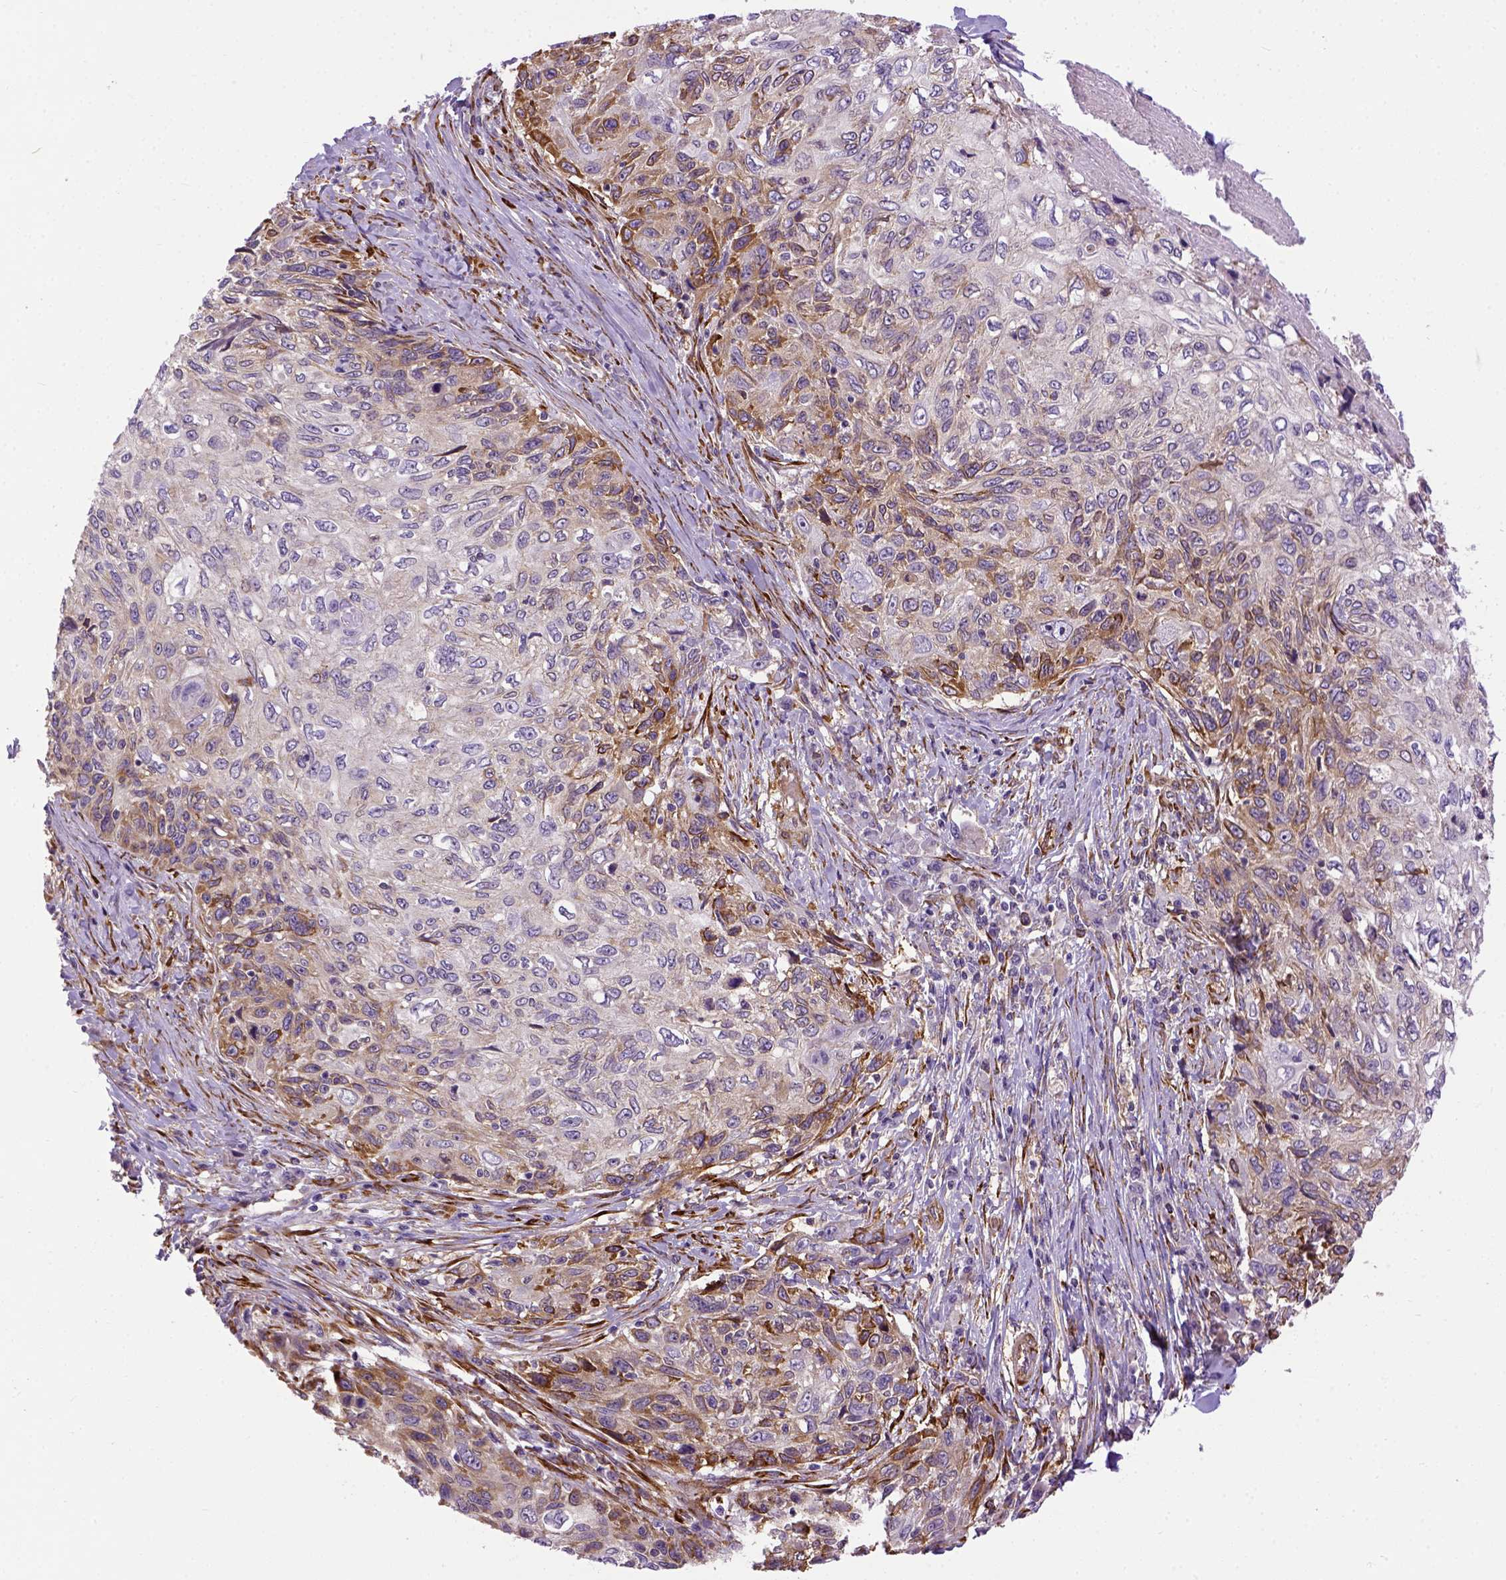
{"staining": {"intensity": "moderate", "quantity": "25%-75%", "location": "cytoplasmic/membranous"}, "tissue": "skin cancer", "cell_type": "Tumor cells", "image_type": "cancer", "snomed": [{"axis": "morphology", "description": "Squamous cell carcinoma, NOS"}, {"axis": "topography", "description": "Skin"}], "caption": "IHC (DAB (3,3'-diaminobenzidine)) staining of skin squamous cell carcinoma shows moderate cytoplasmic/membranous protein staining in approximately 25%-75% of tumor cells.", "gene": "KAZN", "patient": {"sex": "male", "age": 92}}